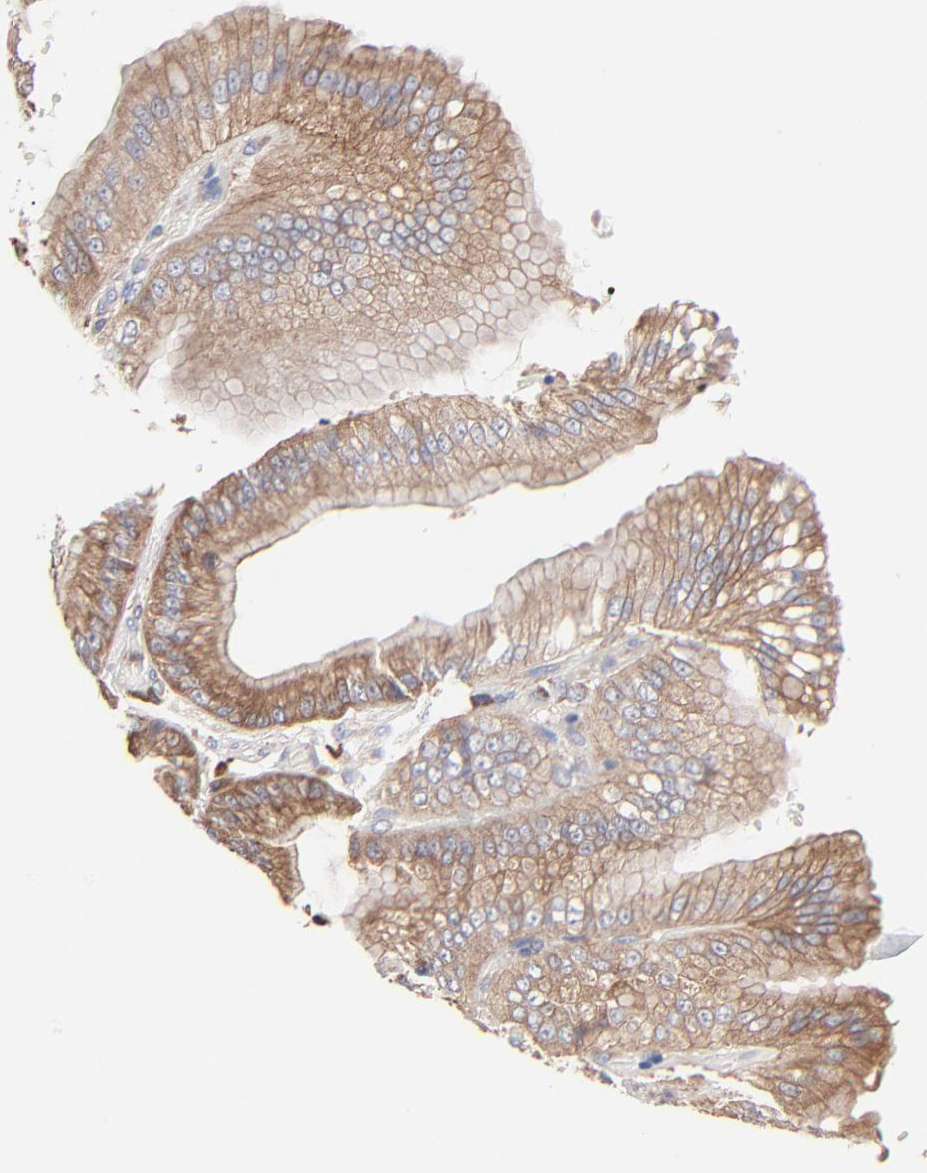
{"staining": {"intensity": "moderate", "quantity": ">75%", "location": "cytoplasmic/membranous"}, "tissue": "stomach", "cell_type": "Glandular cells", "image_type": "normal", "snomed": [{"axis": "morphology", "description": "Normal tissue, NOS"}, {"axis": "topography", "description": "Stomach, lower"}], "caption": "Immunohistochemical staining of benign human stomach shows >75% levels of moderate cytoplasmic/membranous protein staining in approximately >75% of glandular cells. (DAB (3,3'-diaminobenzidine) IHC with brightfield microscopy, high magnification).", "gene": "PPFIBP2", "patient": {"sex": "male", "age": 71}}